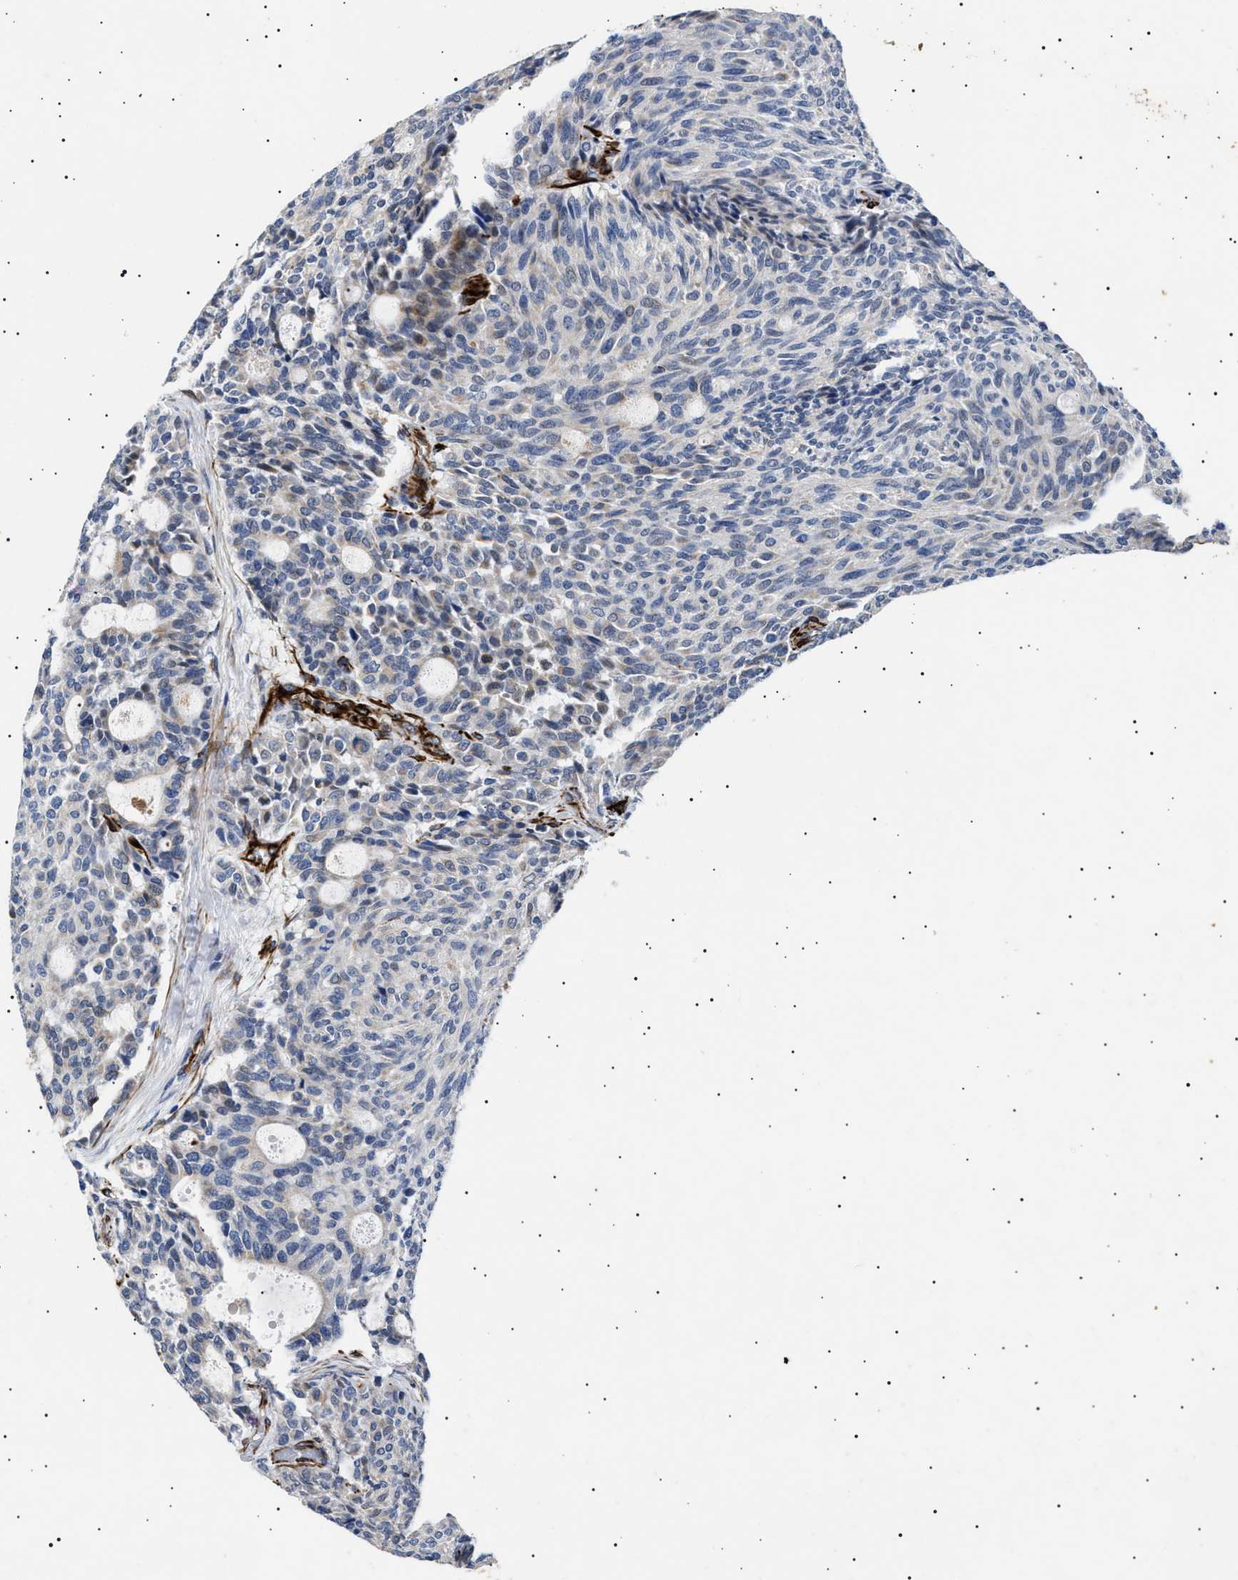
{"staining": {"intensity": "negative", "quantity": "none", "location": "none"}, "tissue": "carcinoid", "cell_type": "Tumor cells", "image_type": "cancer", "snomed": [{"axis": "morphology", "description": "Carcinoid, malignant, NOS"}, {"axis": "topography", "description": "Pancreas"}], "caption": "The IHC image has no significant expression in tumor cells of malignant carcinoid tissue.", "gene": "OLFML2A", "patient": {"sex": "female", "age": 54}}